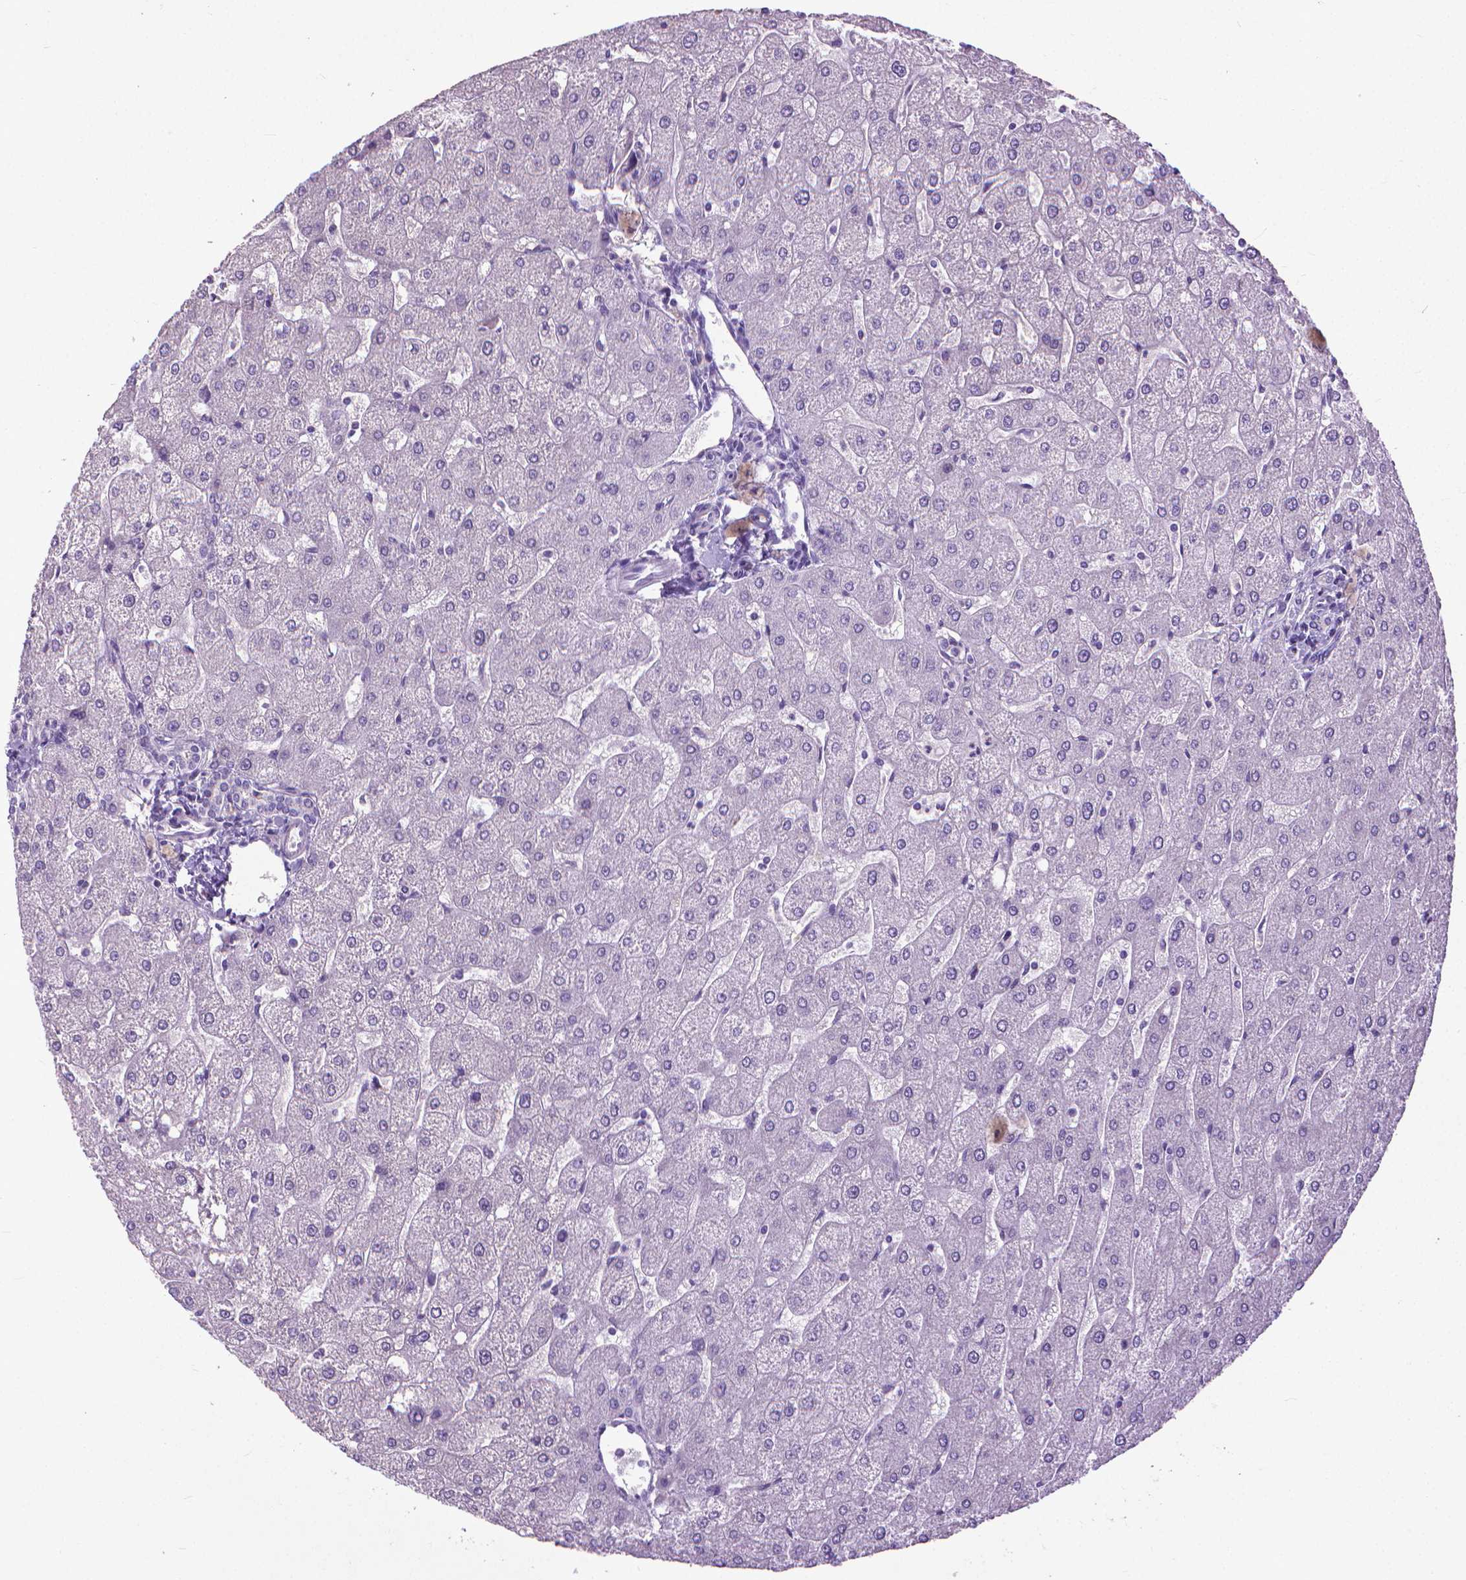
{"staining": {"intensity": "negative", "quantity": "none", "location": "none"}, "tissue": "liver", "cell_type": "Cholangiocytes", "image_type": "normal", "snomed": [{"axis": "morphology", "description": "Normal tissue, NOS"}, {"axis": "topography", "description": "Liver"}], "caption": "DAB immunohistochemical staining of normal human liver shows no significant positivity in cholangiocytes. (DAB (3,3'-diaminobenzidine) IHC, high magnification).", "gene": "KRT5", "patient": {"sex": "male", "age": 67}}